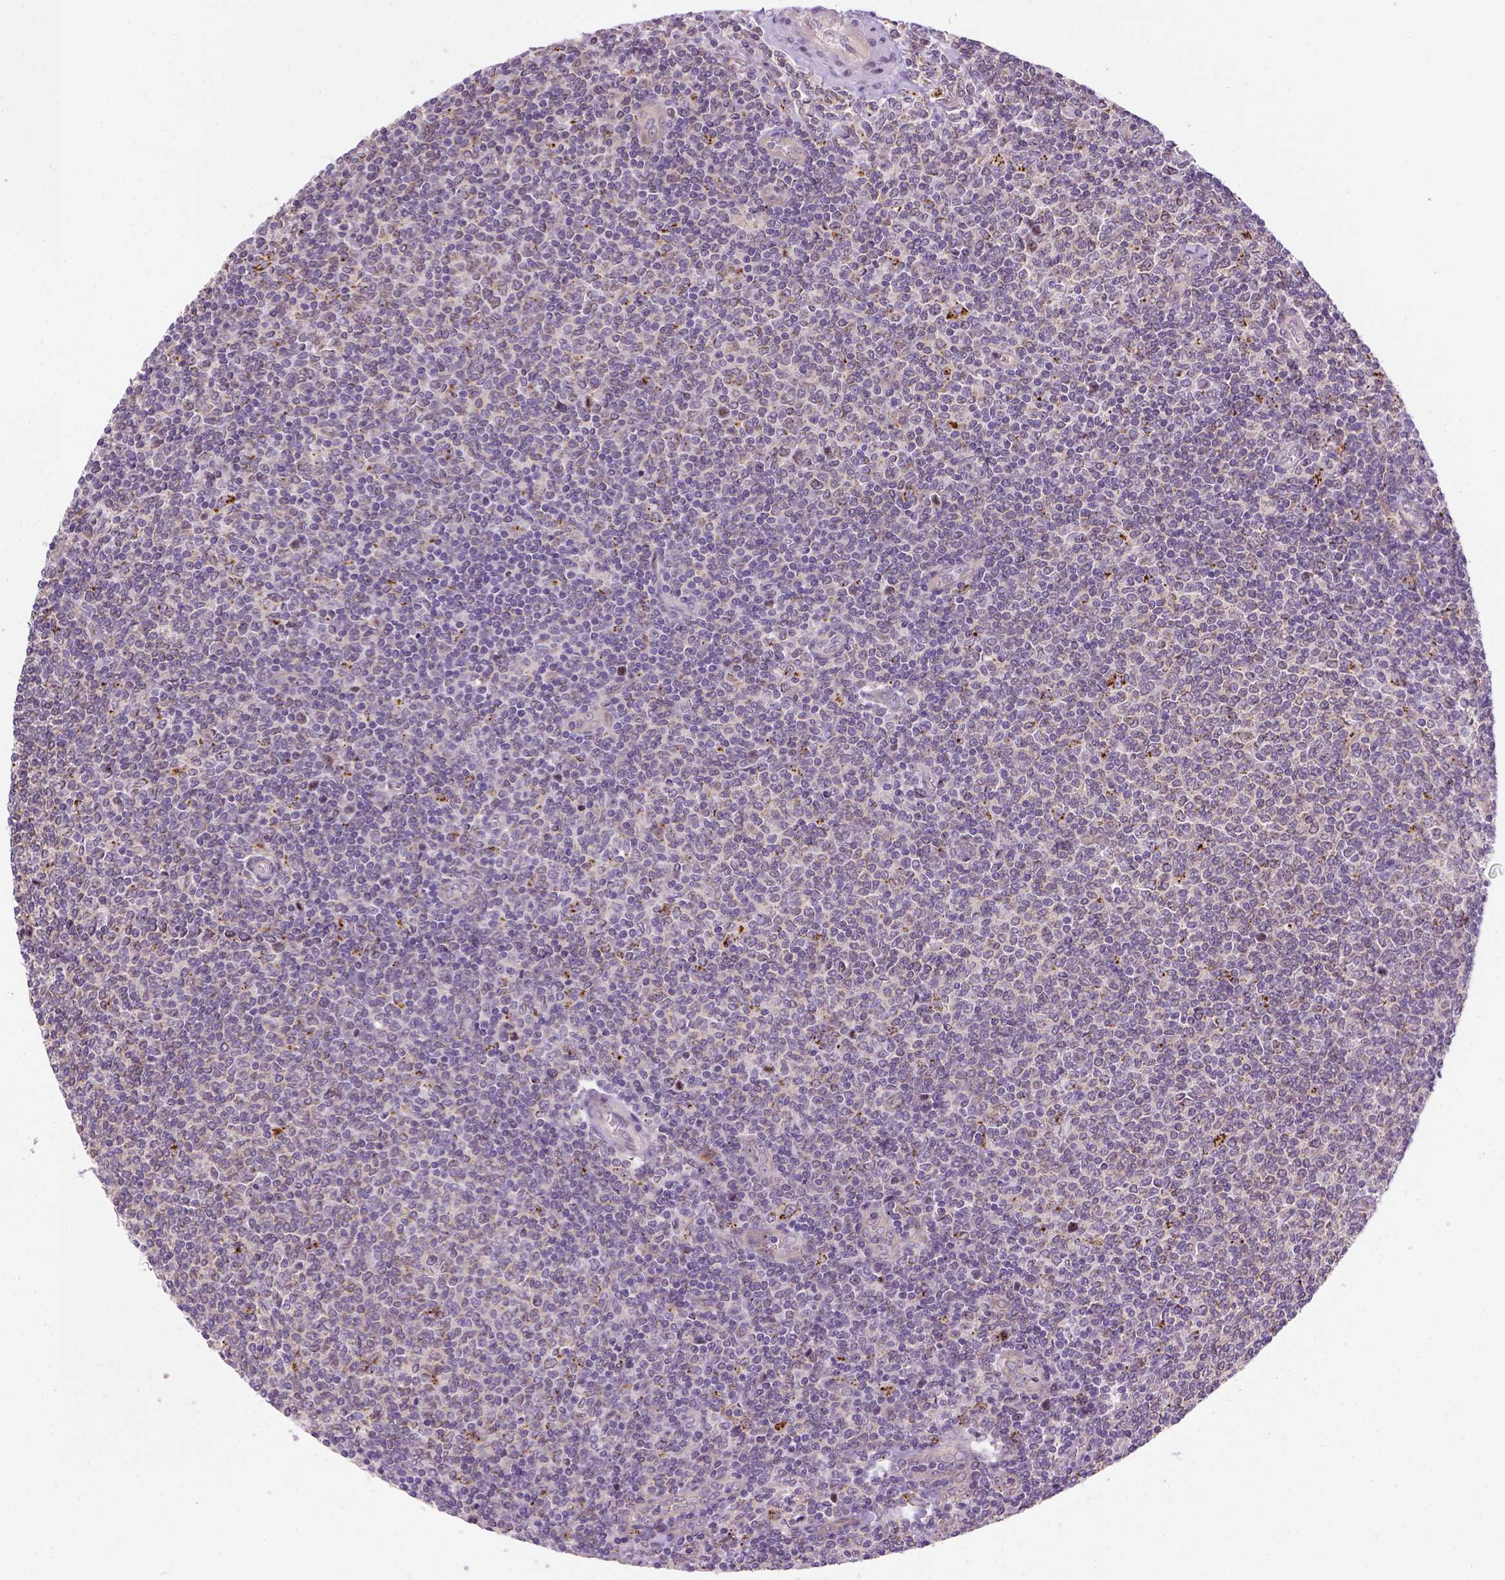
{"staining": {"intensity": "moderate", "quantity": "<25%", "location": "cytoplasmic/membranous"}, "tissue": "lymphoma", "cell_type": "Tumor cells", "image_type": "cancer", "snomed": [{"axis": "morphology", "description": "Malignant lymphoma, non-Hodgkin's type, Low grade"}, {"axis": "topography", "description": "Lymph node"}], "caption": "Protein expression by immunohistochemistry reveals moderate cytoplasmic/membranous positivity in approximately <25% of tumor cells in low-grade malignant lymphoma, non-Hodgkin's type.", "gene": "KAZN", "patient": {"sex": "male", "age": 52}}